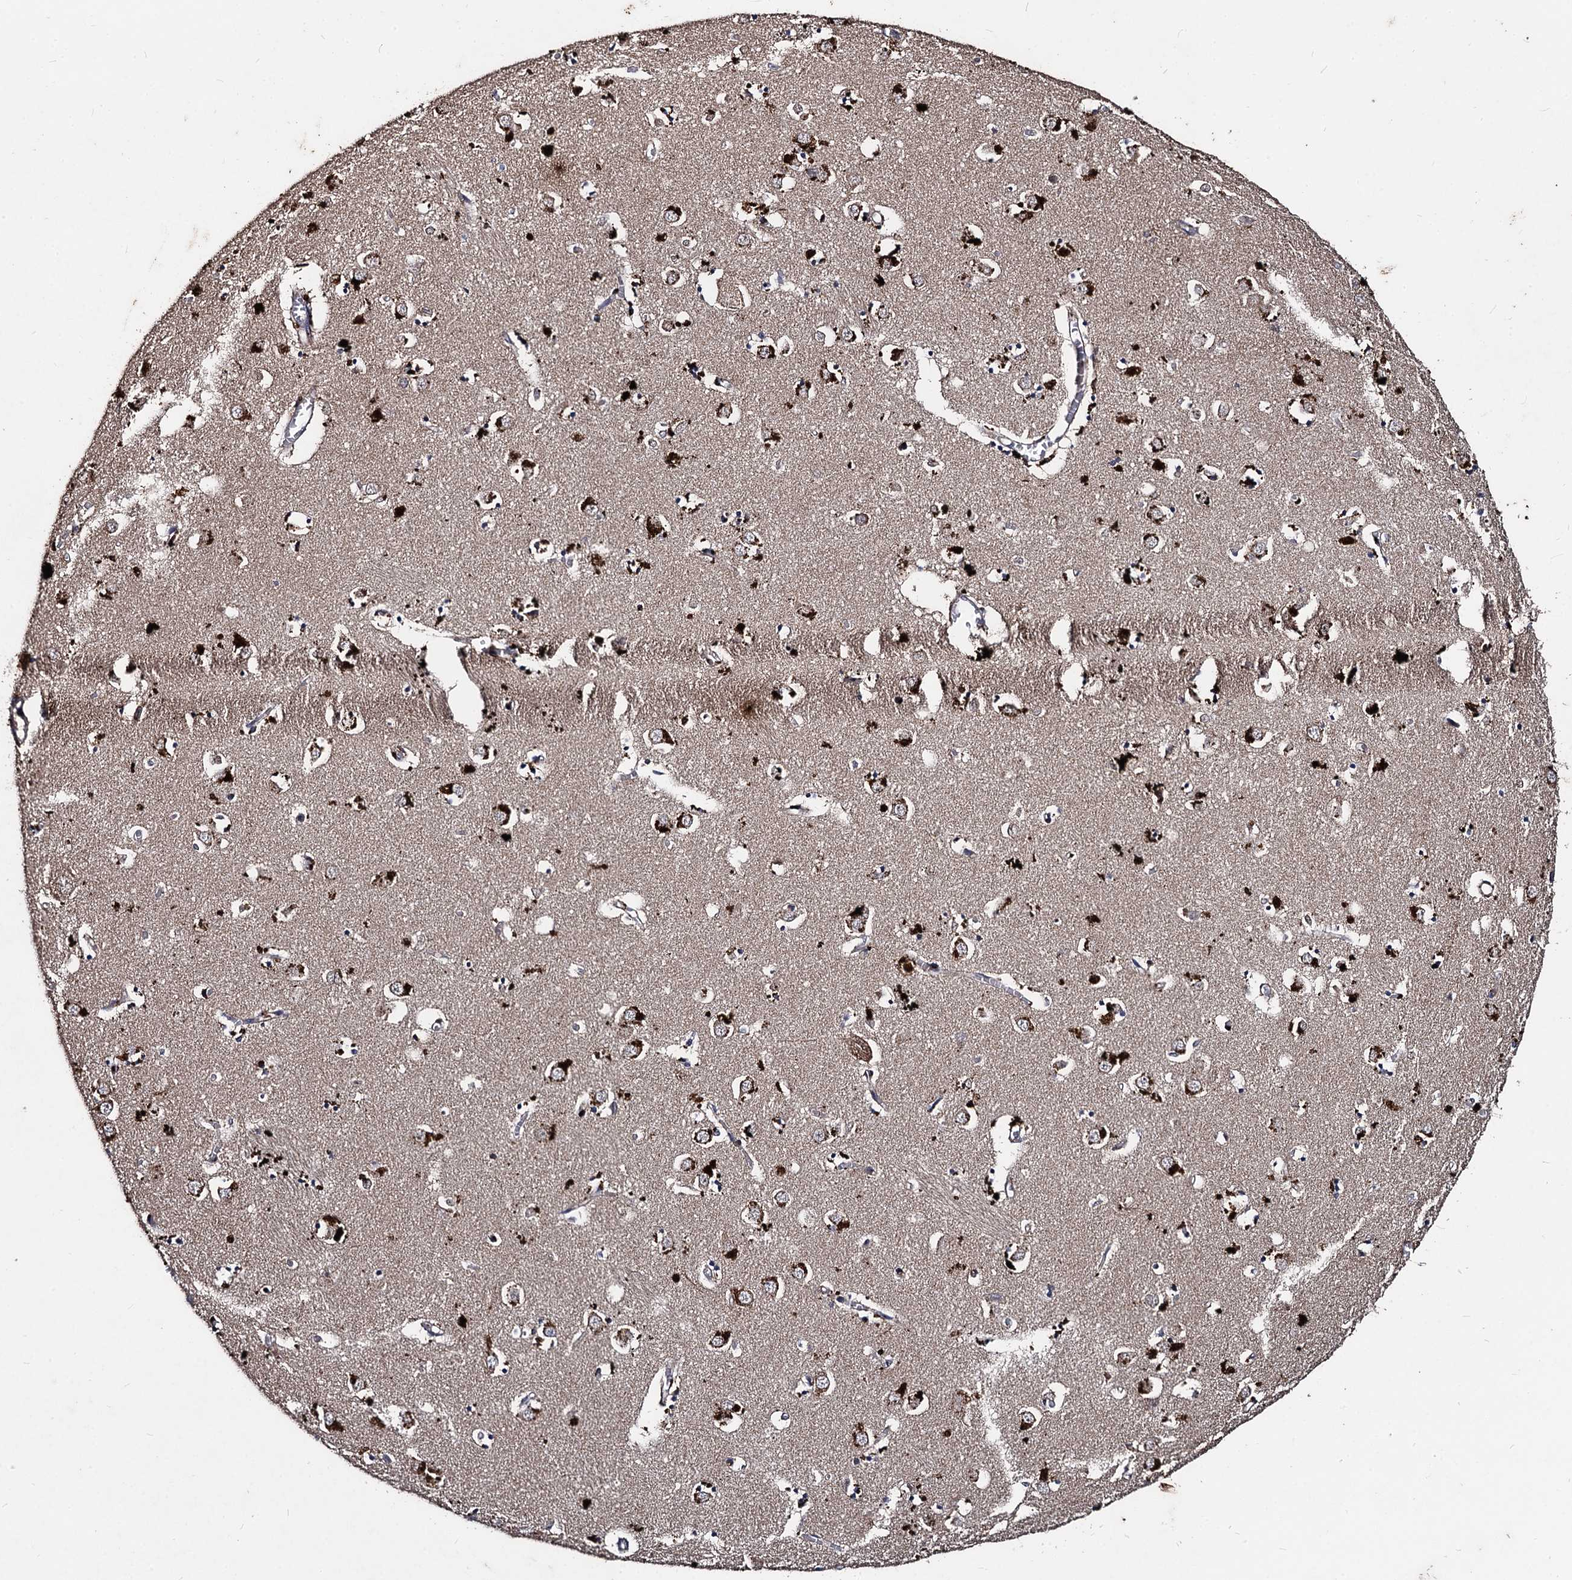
{"staining": {"intensity": "strong", "quantity": "<25%", "location": "cytoplasmic/membranous"}, "tissue": "caudate", "cell_type": "Glial cells", "image_type": "normal", "snomed": [{"axis": "morphology", "description": "Normal tissue, NOS"}, {"axis": "topography", "description": "Lateral ventricle wall"}], "caption": "Protein staining demonstrates strong cytoplasmic/membranous expression in approximately <25% of glial cells in normal caudate. The staining was performed using DAB (3,3'-diaminobenzidine), with brown indicating positive protein expression. Nuclei are stained blue with hematoxylin.", "gene": "BCL2L2", "patient": {"sex": "male", "age": 70}}